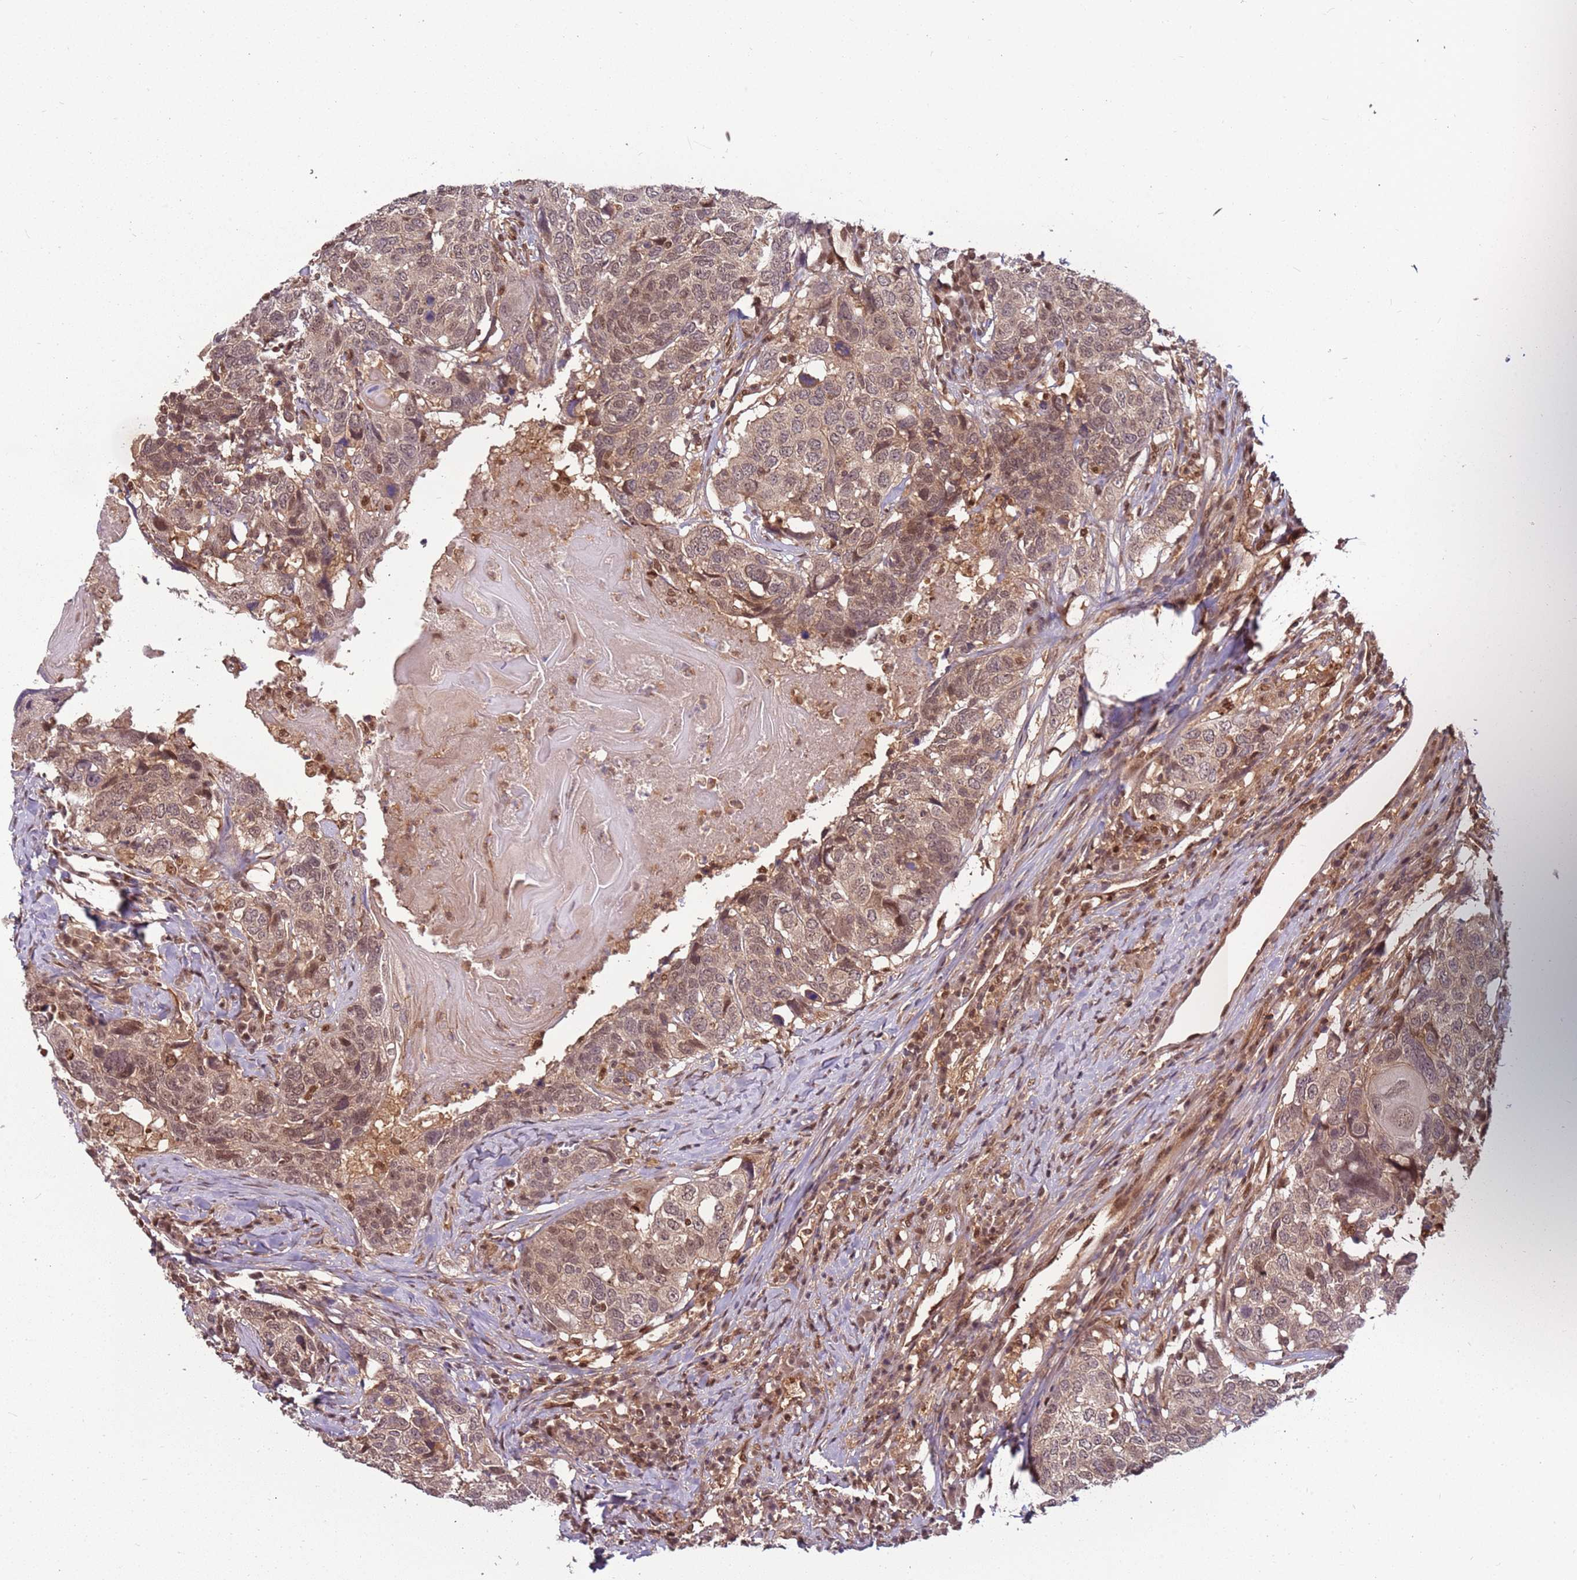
{"staining": {"intensity": "weak", "quantity": "25%-75%", "location": "cytoplasmic/membranous,nuclear"}, "tissue": "head and neck cancer", "cell_type": "Tumor cells", "image_type": "cancer", "snomed": [{"axis": "morphology", "description": "Squamous cell carcinoma, NOS"}, {"axis": "topography", "description": "Head-Neck"}], "caption": "An image of human head and neck squamous cell carcinoma stained for a protein reveals weak cytoplasmic/membranous and nuclear brown staining in tumor cells. The staining was performed using DAB, with brown indicating positive protein expression. Nuclei are stained blue with hematoxylin.", "gene": "PGLS", "patient": {"sex": "male", "age": 66}}